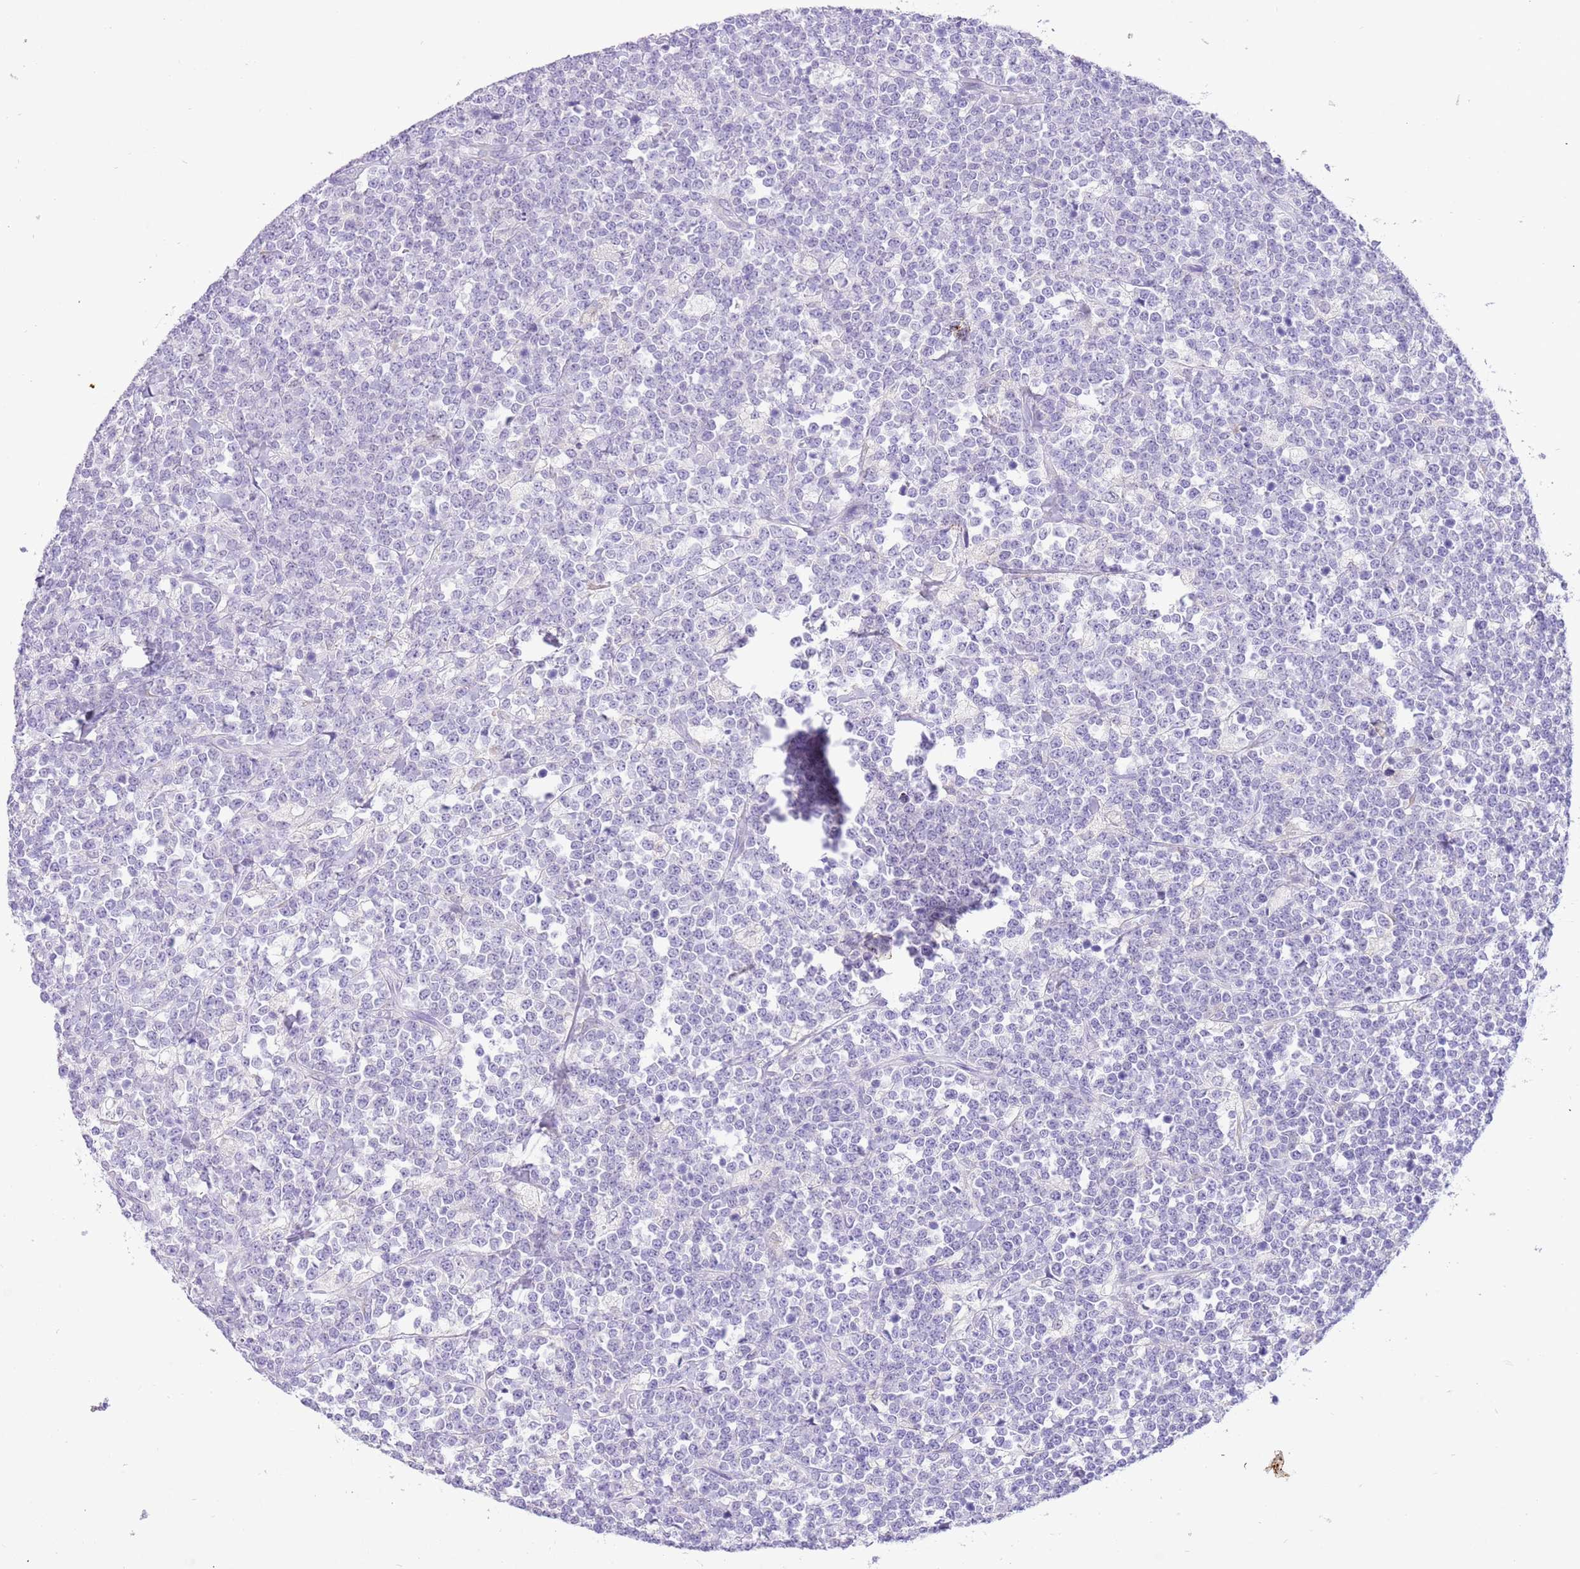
{"staining": {"intensity": "negative", "quantity": "none", "location": "none"}, "tissue": "lymphoma", "cell_type": "Tumor cells", "image_type": "cancer", "snomed": [{"axis": "morphology", "description": "Malignant lymphoma, non-Hodgkin's type, High grade"}, {"axis": "topography", "description": "Small intestine"}, {"axis": "topography", "description": "Colon"}], "caption": "This is an immunohistochemistry image of human lymphoma. There is no staining in tumor cells.", "gene": "R3HDM4", "patient": {"sex": "male", "age": 8}}